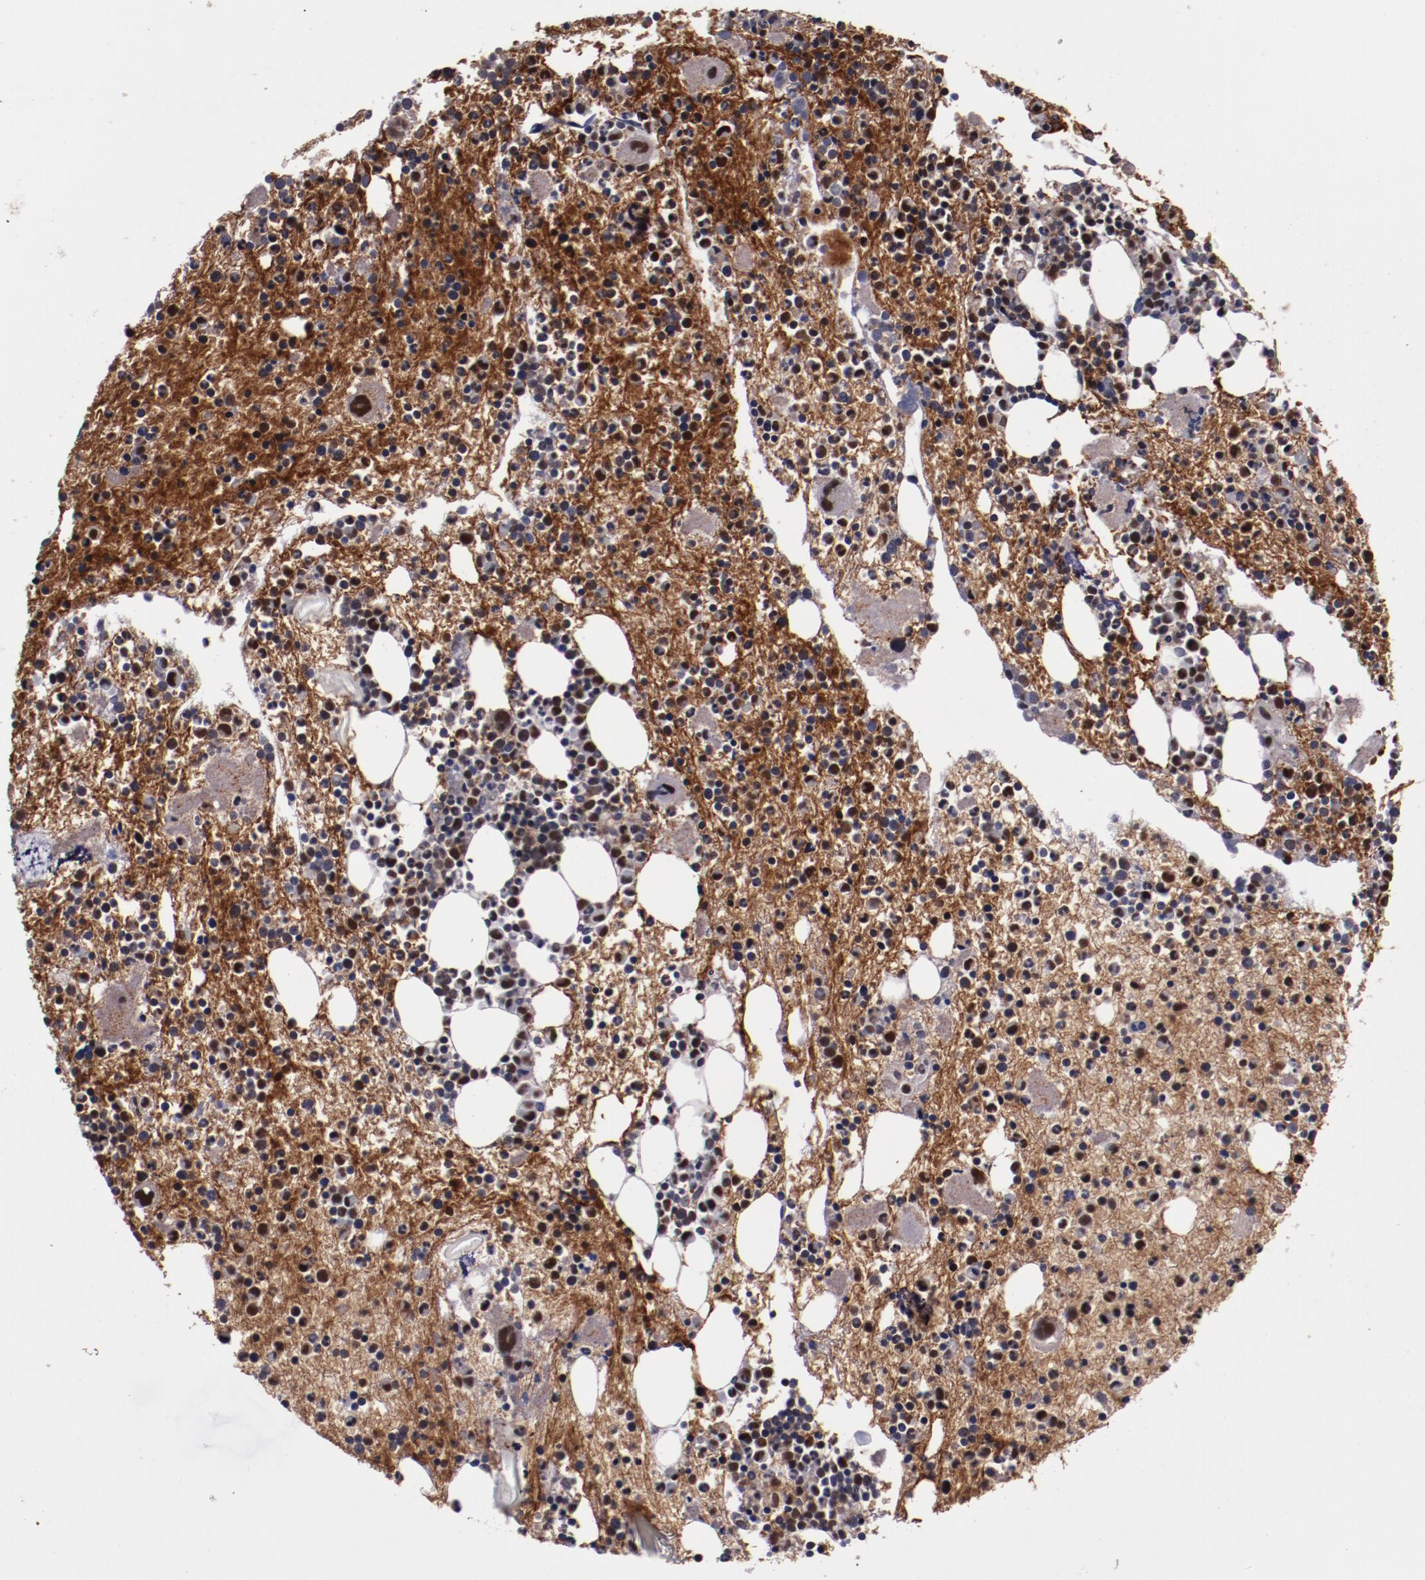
{"staining": {"intensity": "weak", "quantity": "<25%", "location": "nuclear"}, "tissue": "bone marrow", "cell_type": "Hematopoietic cells", "image_type": "normal", "snomed": [{"axis": "morphology", "description": "Normal tissue, NOS"}, {"axis": "topography", "description": "Bone marrow"}], "caption": "The micrograph shows no significant positivity in hematopoietic cells of bone marrow.", "gene": "CHEK2", "patient": {"sex": "male", "age": 15}}